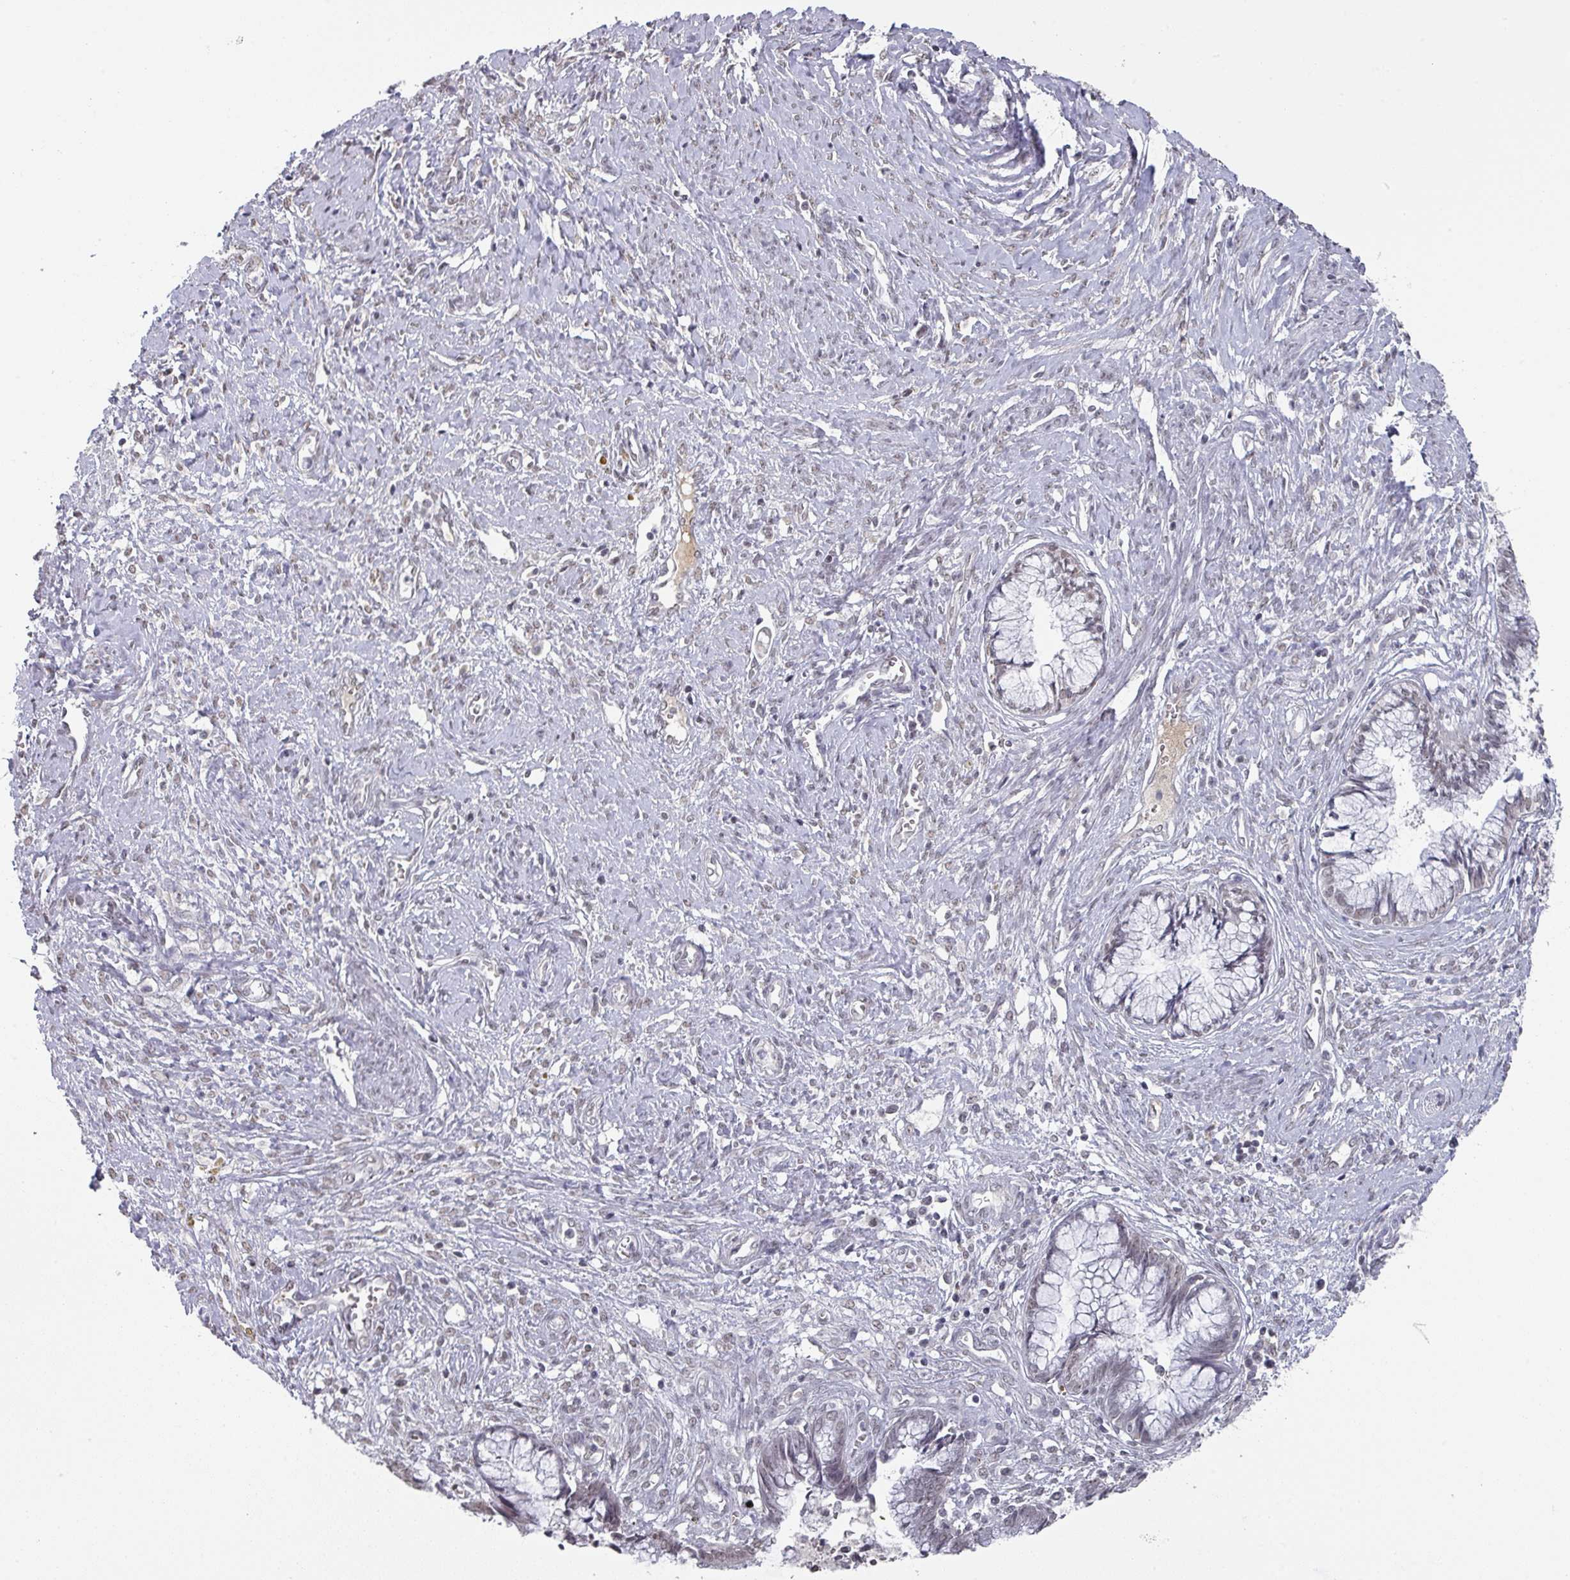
{"staining": {"intensity": "weak", "quantity": "<25%", "location": "nuclear"}, "tissue": "cervical cancer", "cell_type": "Tumor cells", "image_type": "cancer", "snomed": [{"axis": "morphology", "description": "Adenocarcinoma, NOS"}, {"axis": "topography", "description": "Cervix"}], "caption": "This is an immunohistochemistry (IHC) image of adenocarcinoma (cervical). There is no staining in tumor cells.", "gene": "ZNF654", "patient": {"sex": "female", "age": 44}}